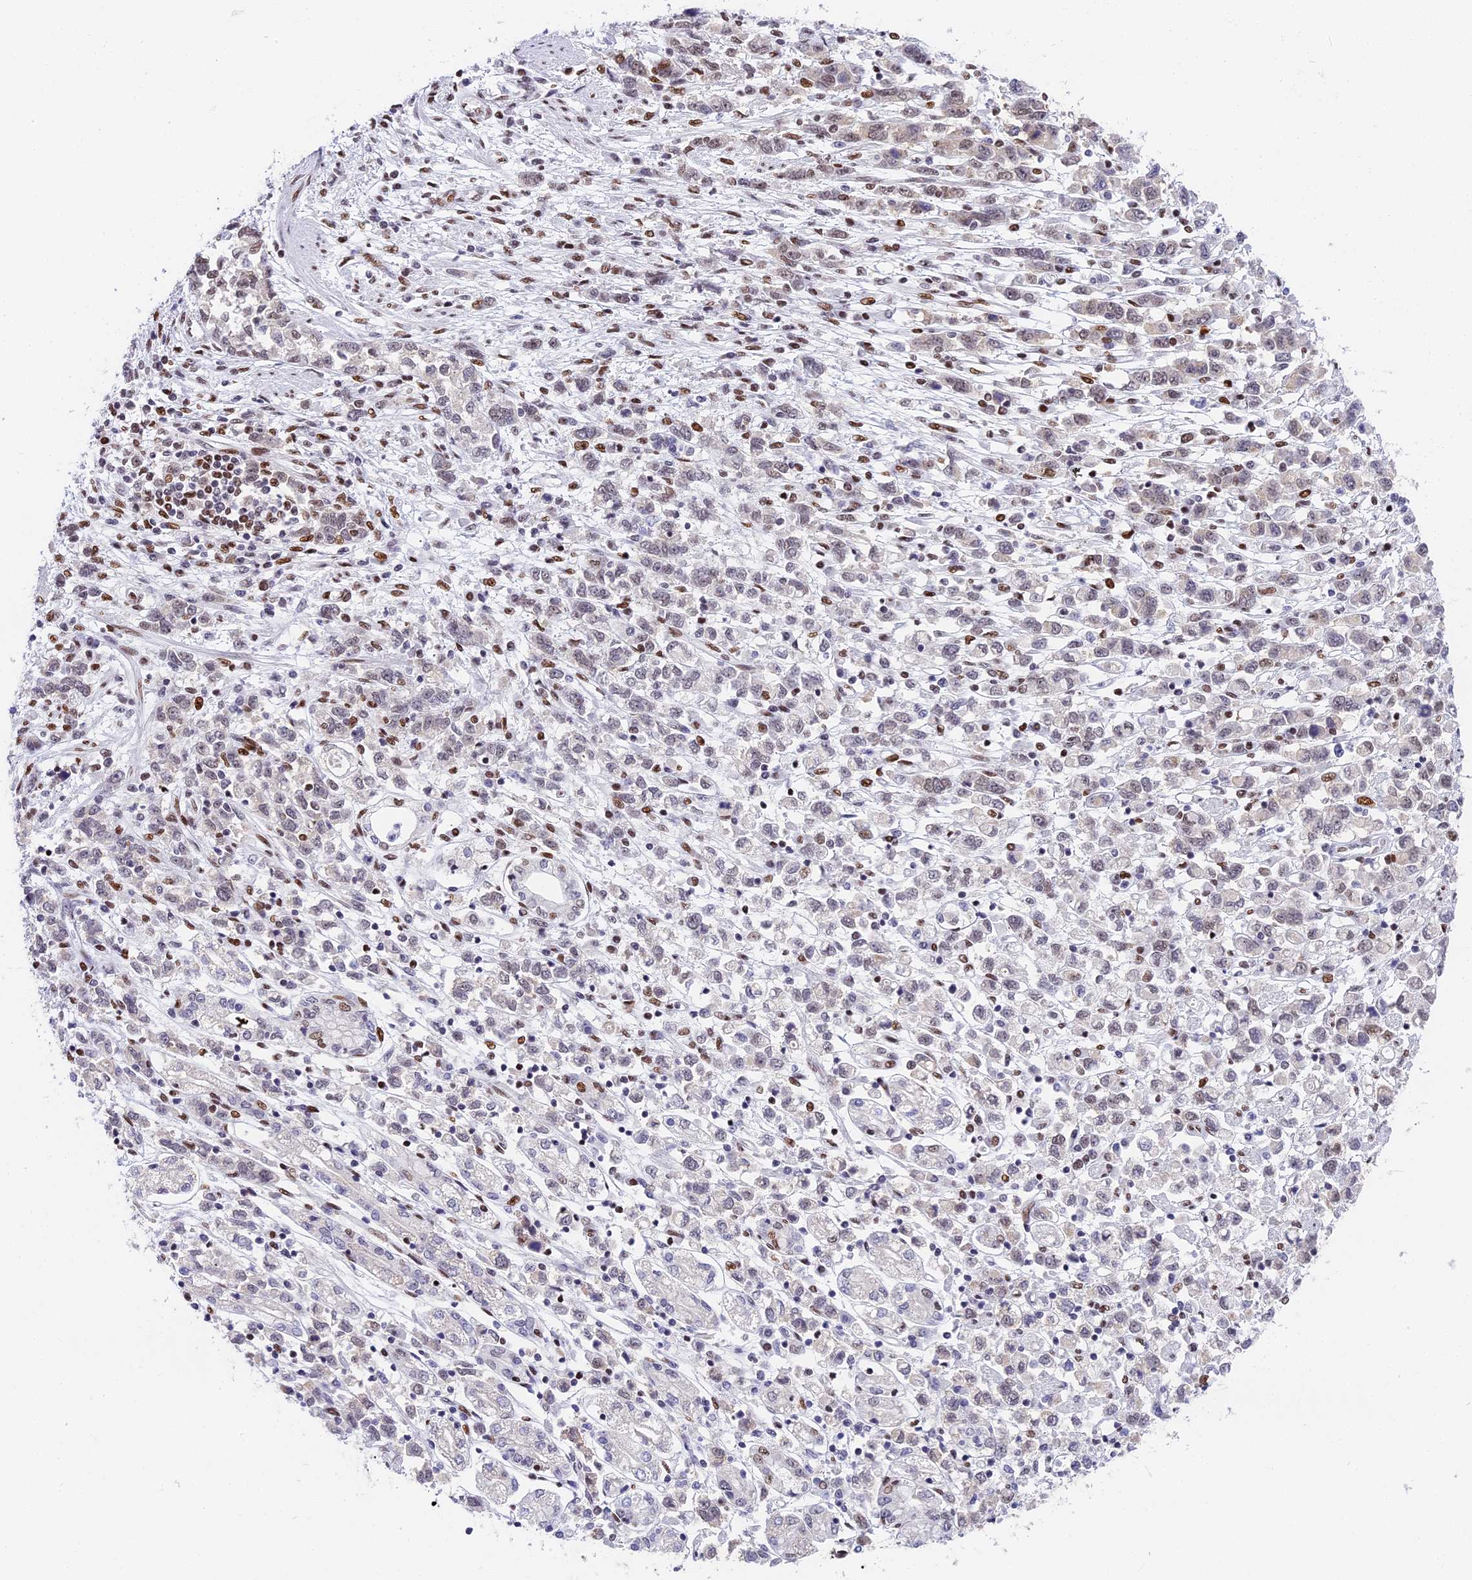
{"staining": {"intensity": "moderate", "quantity": "<25%", "location": "nuclear"}, "tissue": "stomach cancer", "cell_type": "Tumor cells", "image_type": "cancer", "snomed": [{"axis": "morphology", "description": "Adenocarcinoma, NOS"}, {"axis": "topography", "description": "Stomach"}], "caption": "DAB immunohistochemical staining of human stomach adenocarcinoma demonstrates moderate nuclear protein positivity in approximately <25% of tumor cells. (brown staining indicates protein expression, while blue staining denotes nuclei).", "gene": "SBNO1", "patient": {"sex": "female", "age": 76}}